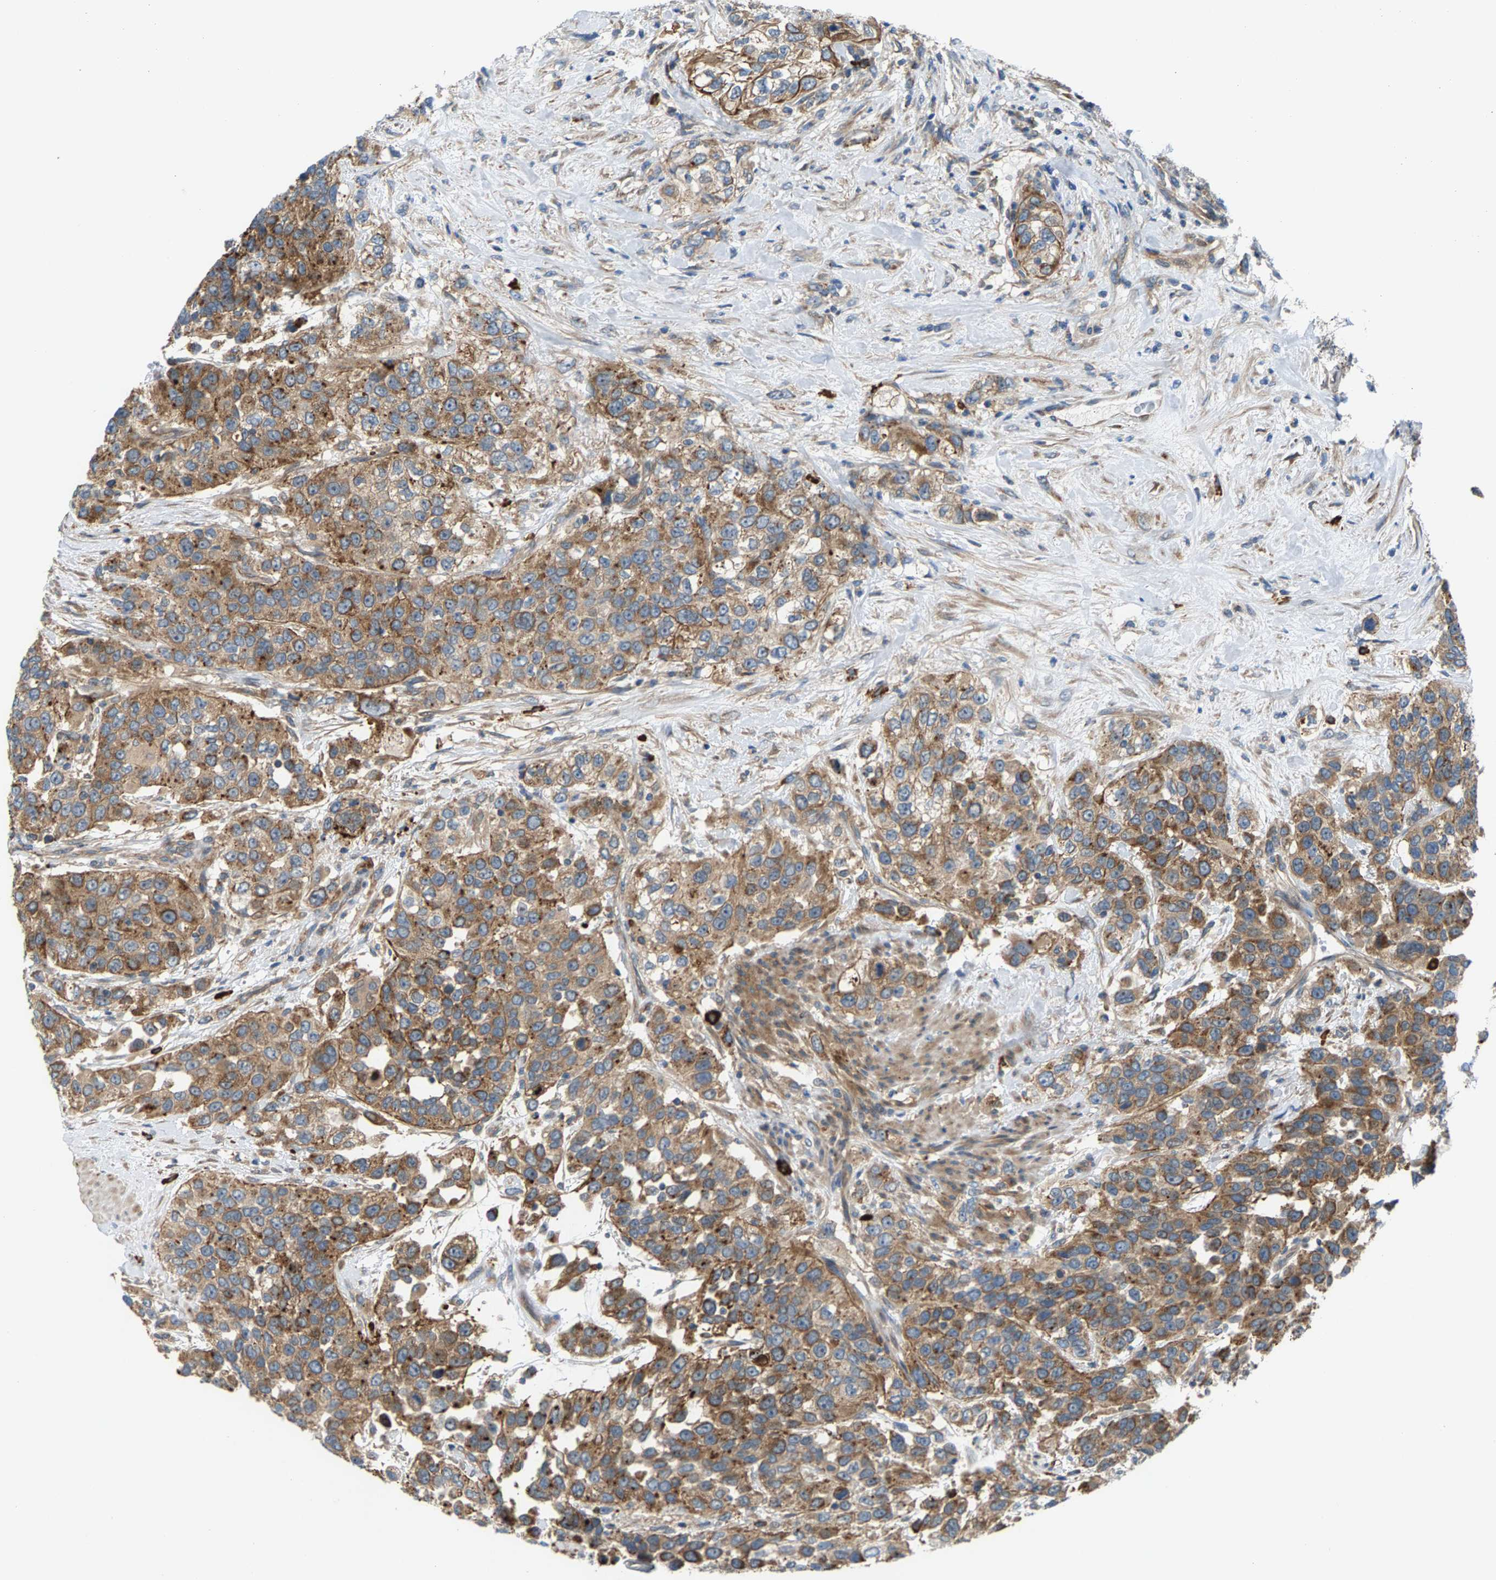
{"staining": {"intensity": "moderate", "quantity": ">75%", "location": "cytoplasmic/membranous"}, "tissue": "urothelial cancer", "cell_type": "Tumor cells", "image_type": "cancer", "snomed": [{"axis": "morphology", "description": "Urothelial carcinoma, High grade"}, {"axis": "topography", "description": "Urinary bladder"}], "caption": "Immunohistochemical staining of human urothelial carcinoma (high-grade) demonstrates moderate cytoplasmic/membranous protein positivity in approximately >75% of tumor cells.", "gene": "PDCL", "patient": {"sex": "female", "age": 80}}